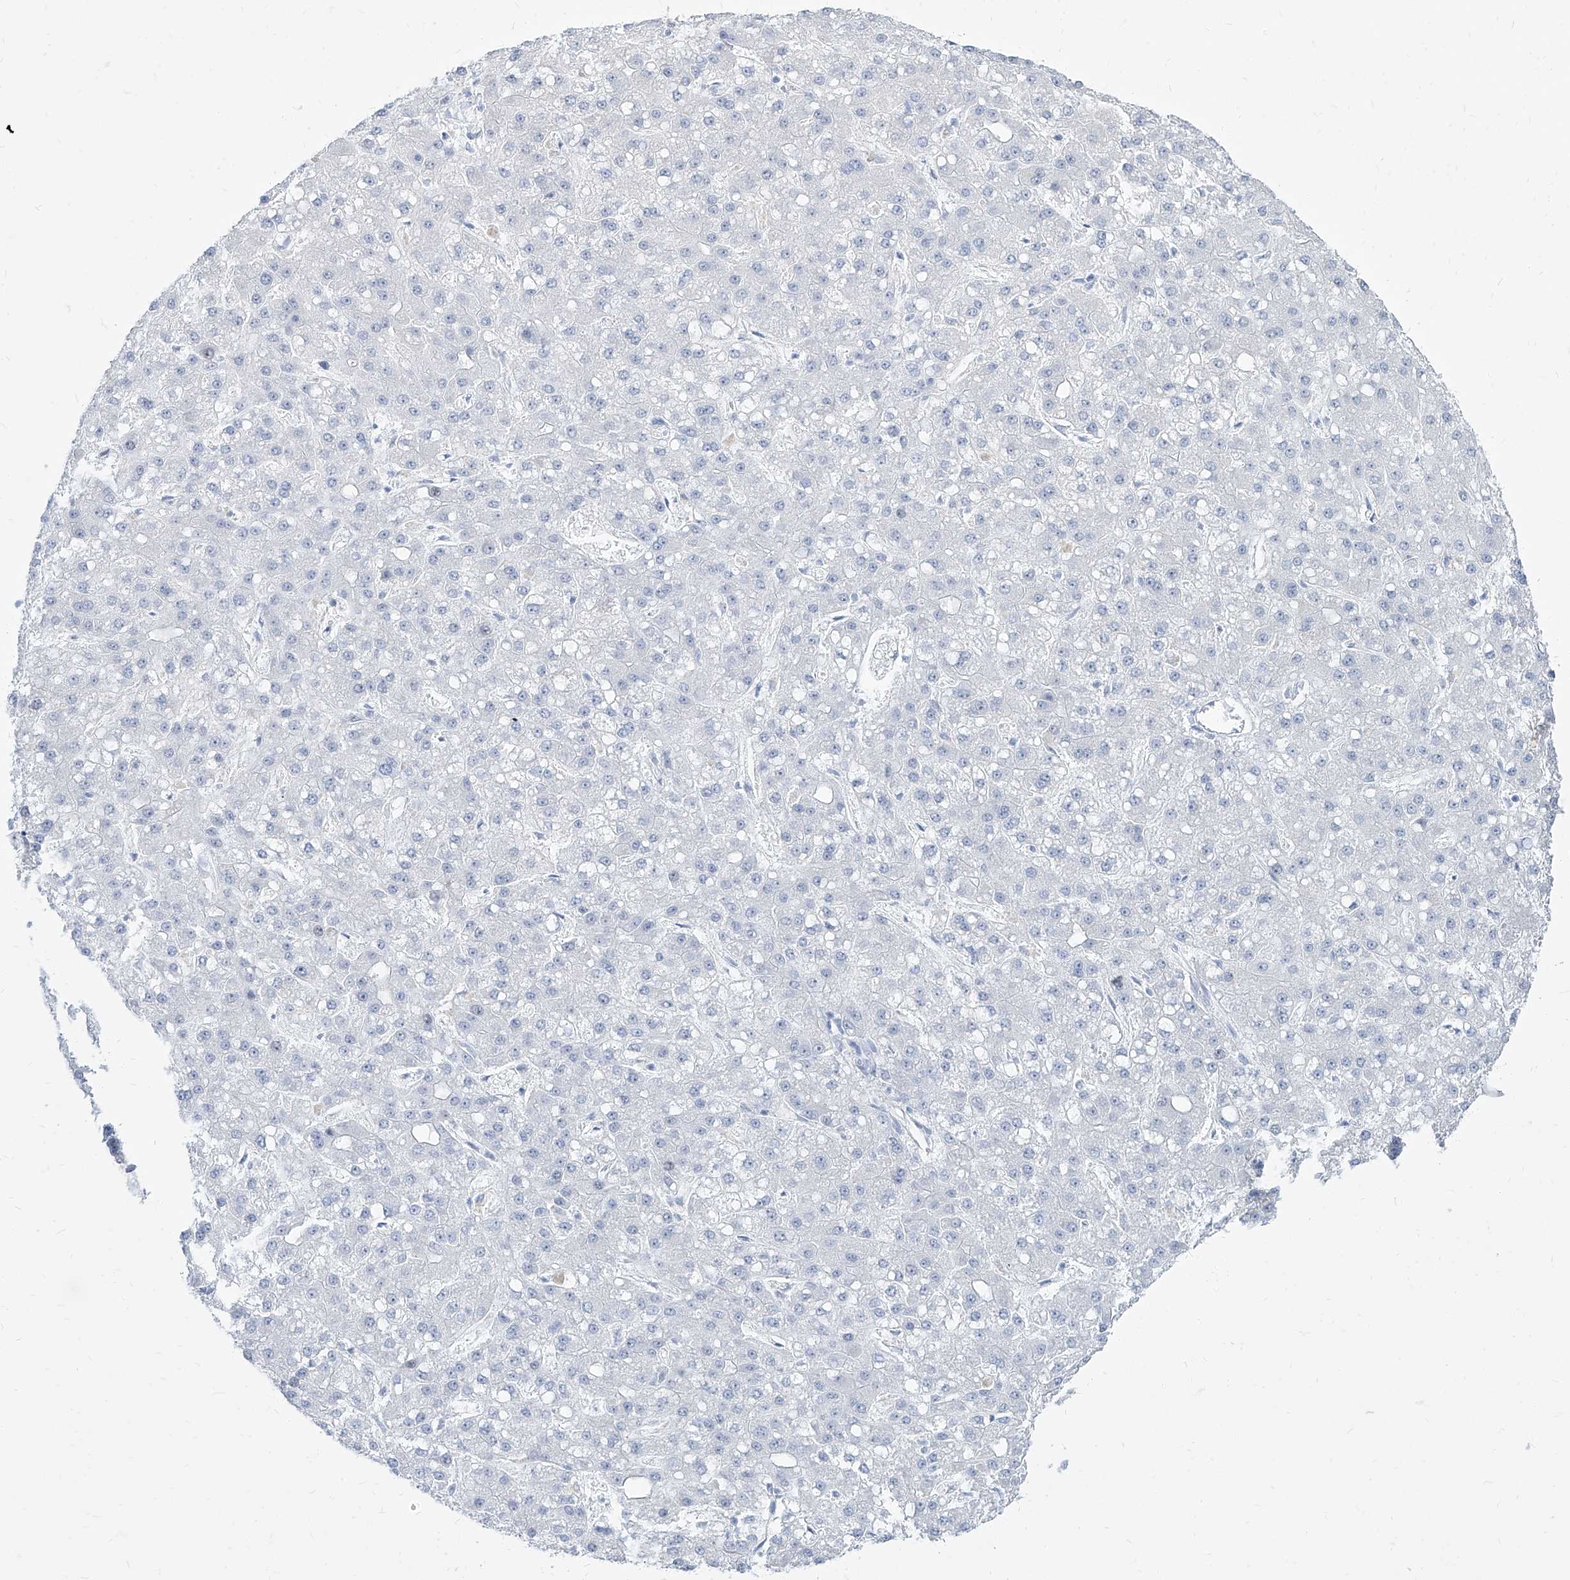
{"staining": {"intensity": "negative", "quantity": "none", "location": "none"}, "tissue": "liver cancer", "cell_type": "Tumor cells", "image_type": "cancer", "snomed": [{"axis": "morphology", "description": "Carcinoma, Hepatocellular, NOS"}, {"axis": "topography", "description": "Liver"}], "caption": "IHC image of liver hepatocellular carcinoma stained for a protein (brown), which displays no expression in tumor cells. The staining is performed using DAB brown chromogen with nuclei counter-stained in using hematoxylin.", "gene": "TXLNB", "patient": {"sex": "male", "age": 67}}